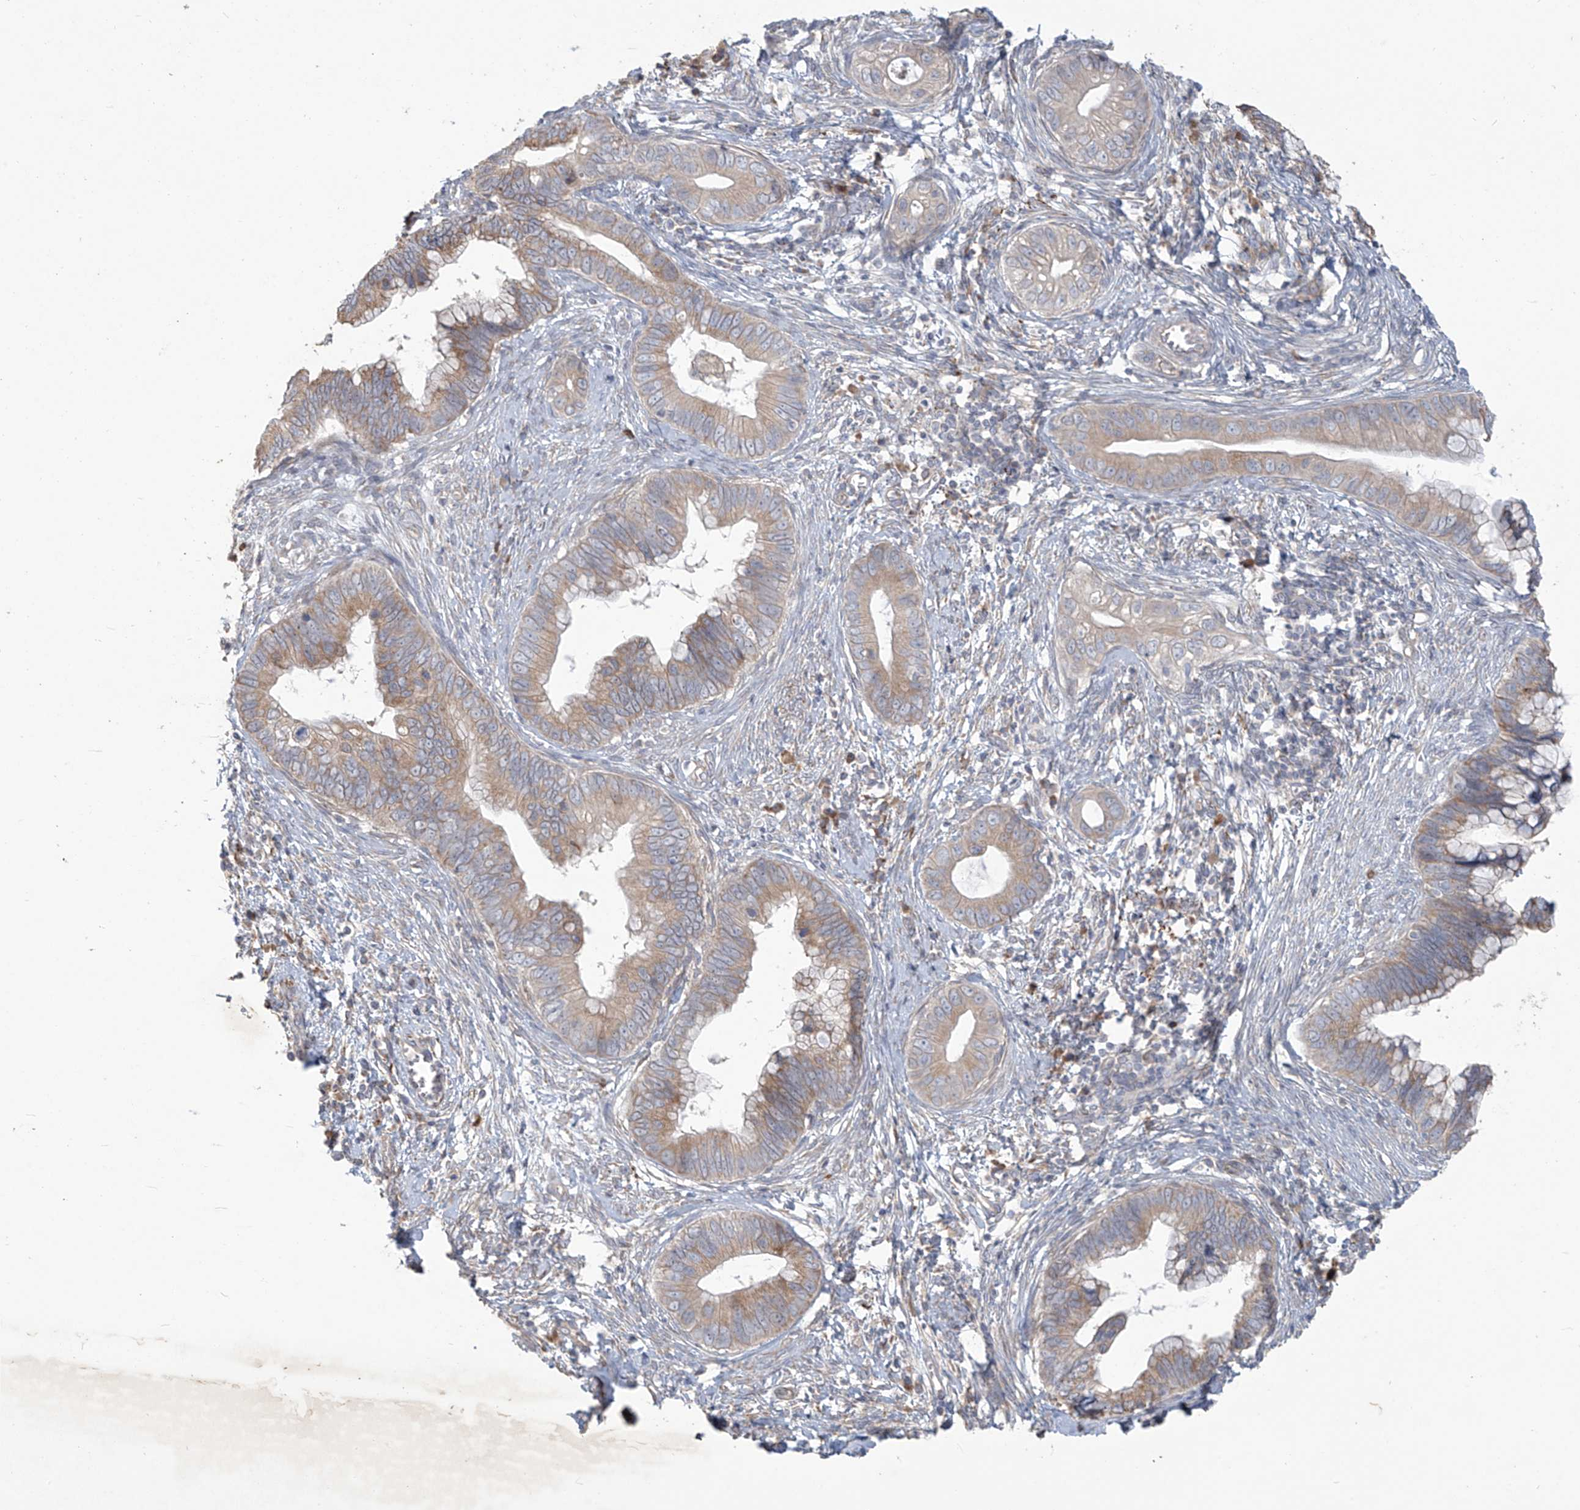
{"staining": {"intensity": "moderate", "quantity": ">75%", "location": "cytoplasmic/membranous"}, "tissue": "cervical cancer", "cell_type": "Tumor cells", "image_type": "cancer", "snomed": [{"axis": "morphology", "description": "Adenocarcinoma, NOS"}, {"axis": "topography", "description": "Cervix"}], "caption": "Immunohistochemical staining of human cervical cancer reveals moderate cytoplasmic/membranous protein expression in approximately >75% of tumor cells.", "gene": "MAGIX", "patient": {"sex": "female", "age": 44}}